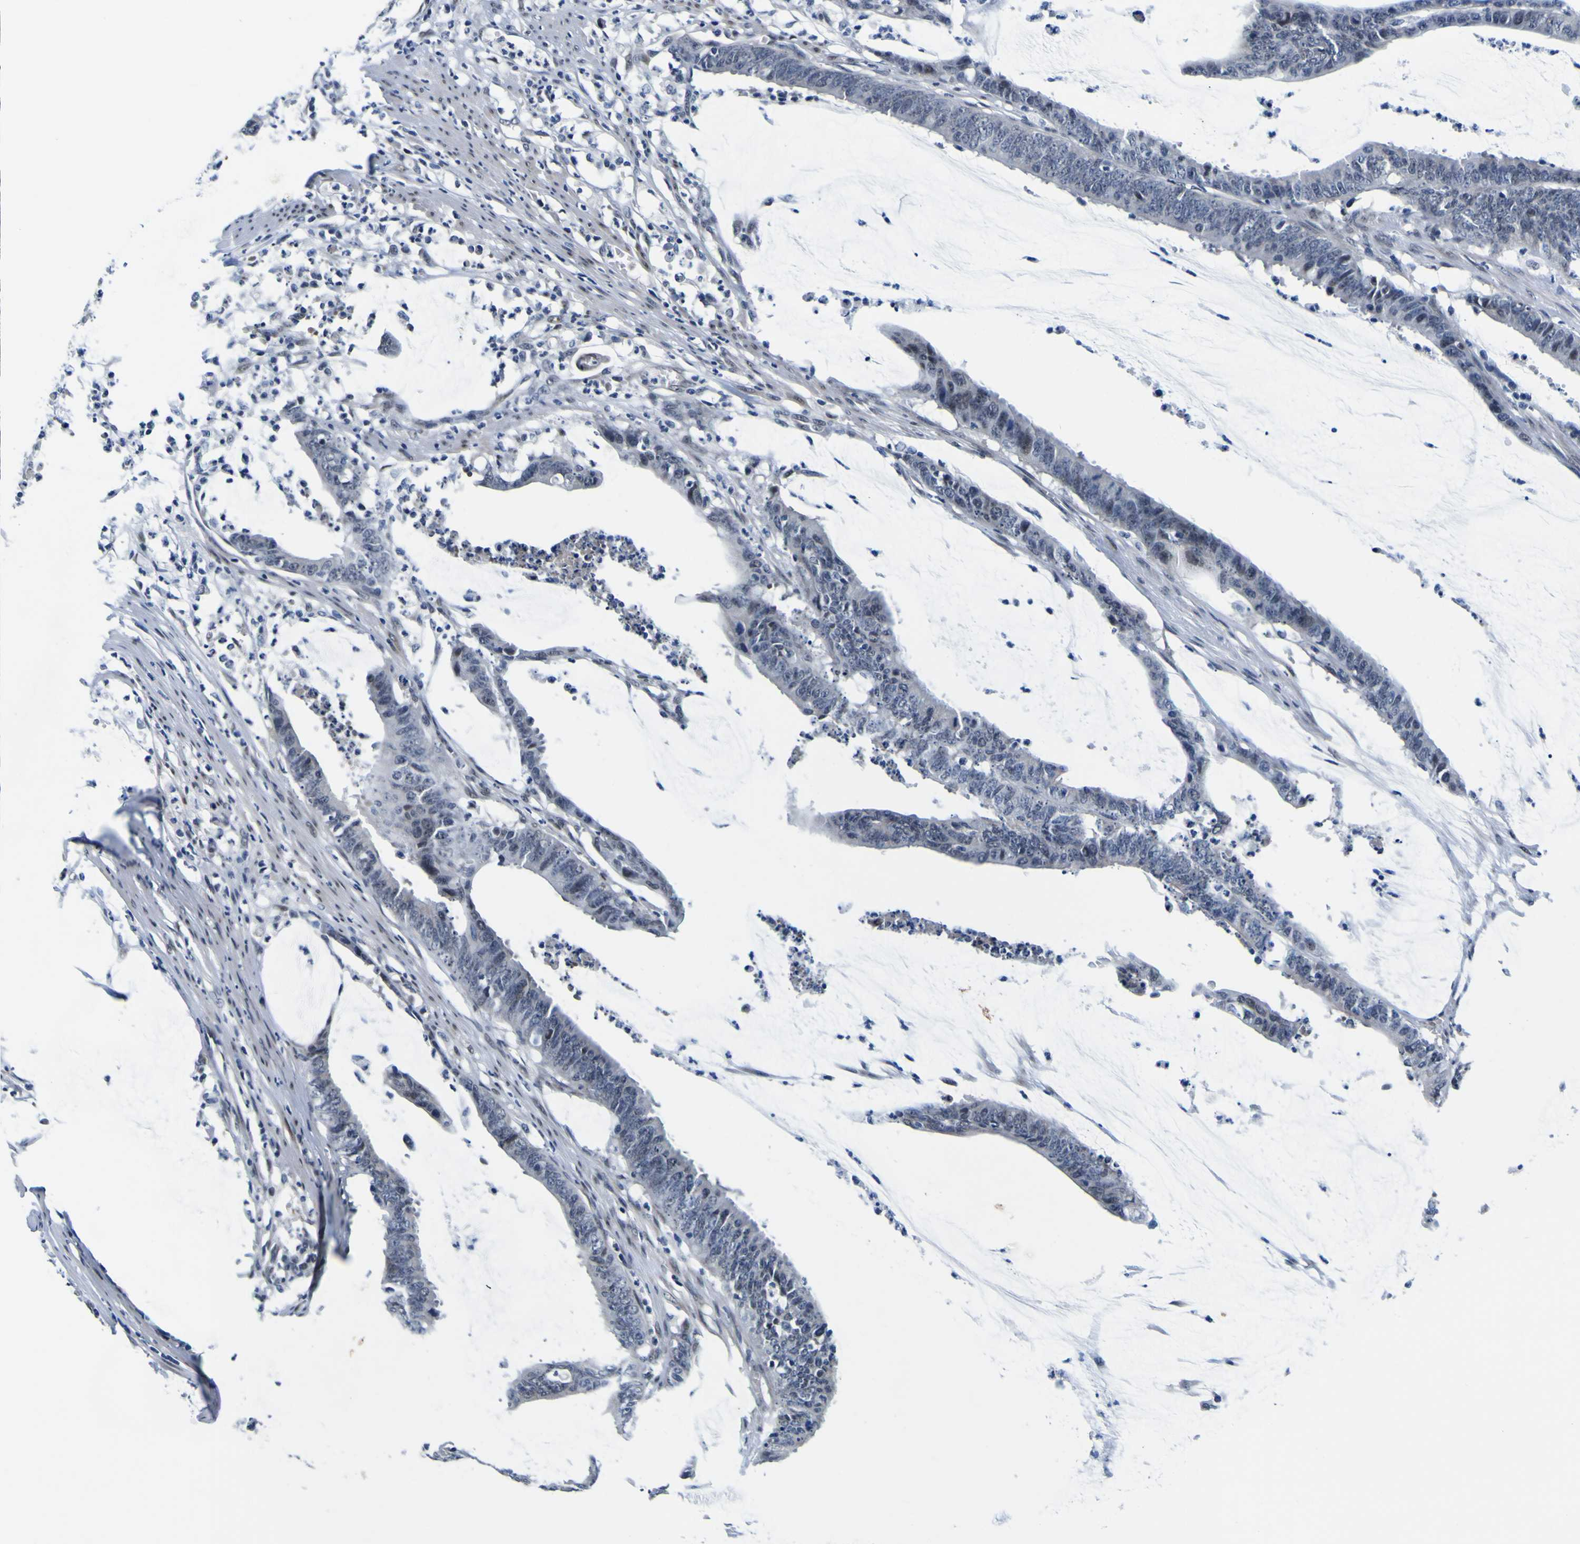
{"staining": {"intensity": "negative", "quantity": "none", "location": "none"}, "tissue": "colorectal cancer", "cell_type": "Tumor cells", "image_type": "cancer", "snomed": [{"axis": "morphology", "description": "Adenocarcinoma, NOS"}, {"axis": "topography", "description": "Rectum"}], "caption": "DAB immunohistochemical staining of colorectal adenocarcinoma demonstrates no significant staining in tumor cells.", "gene": "CUL4B", "patient": {"sex": "female", "age": 66}}